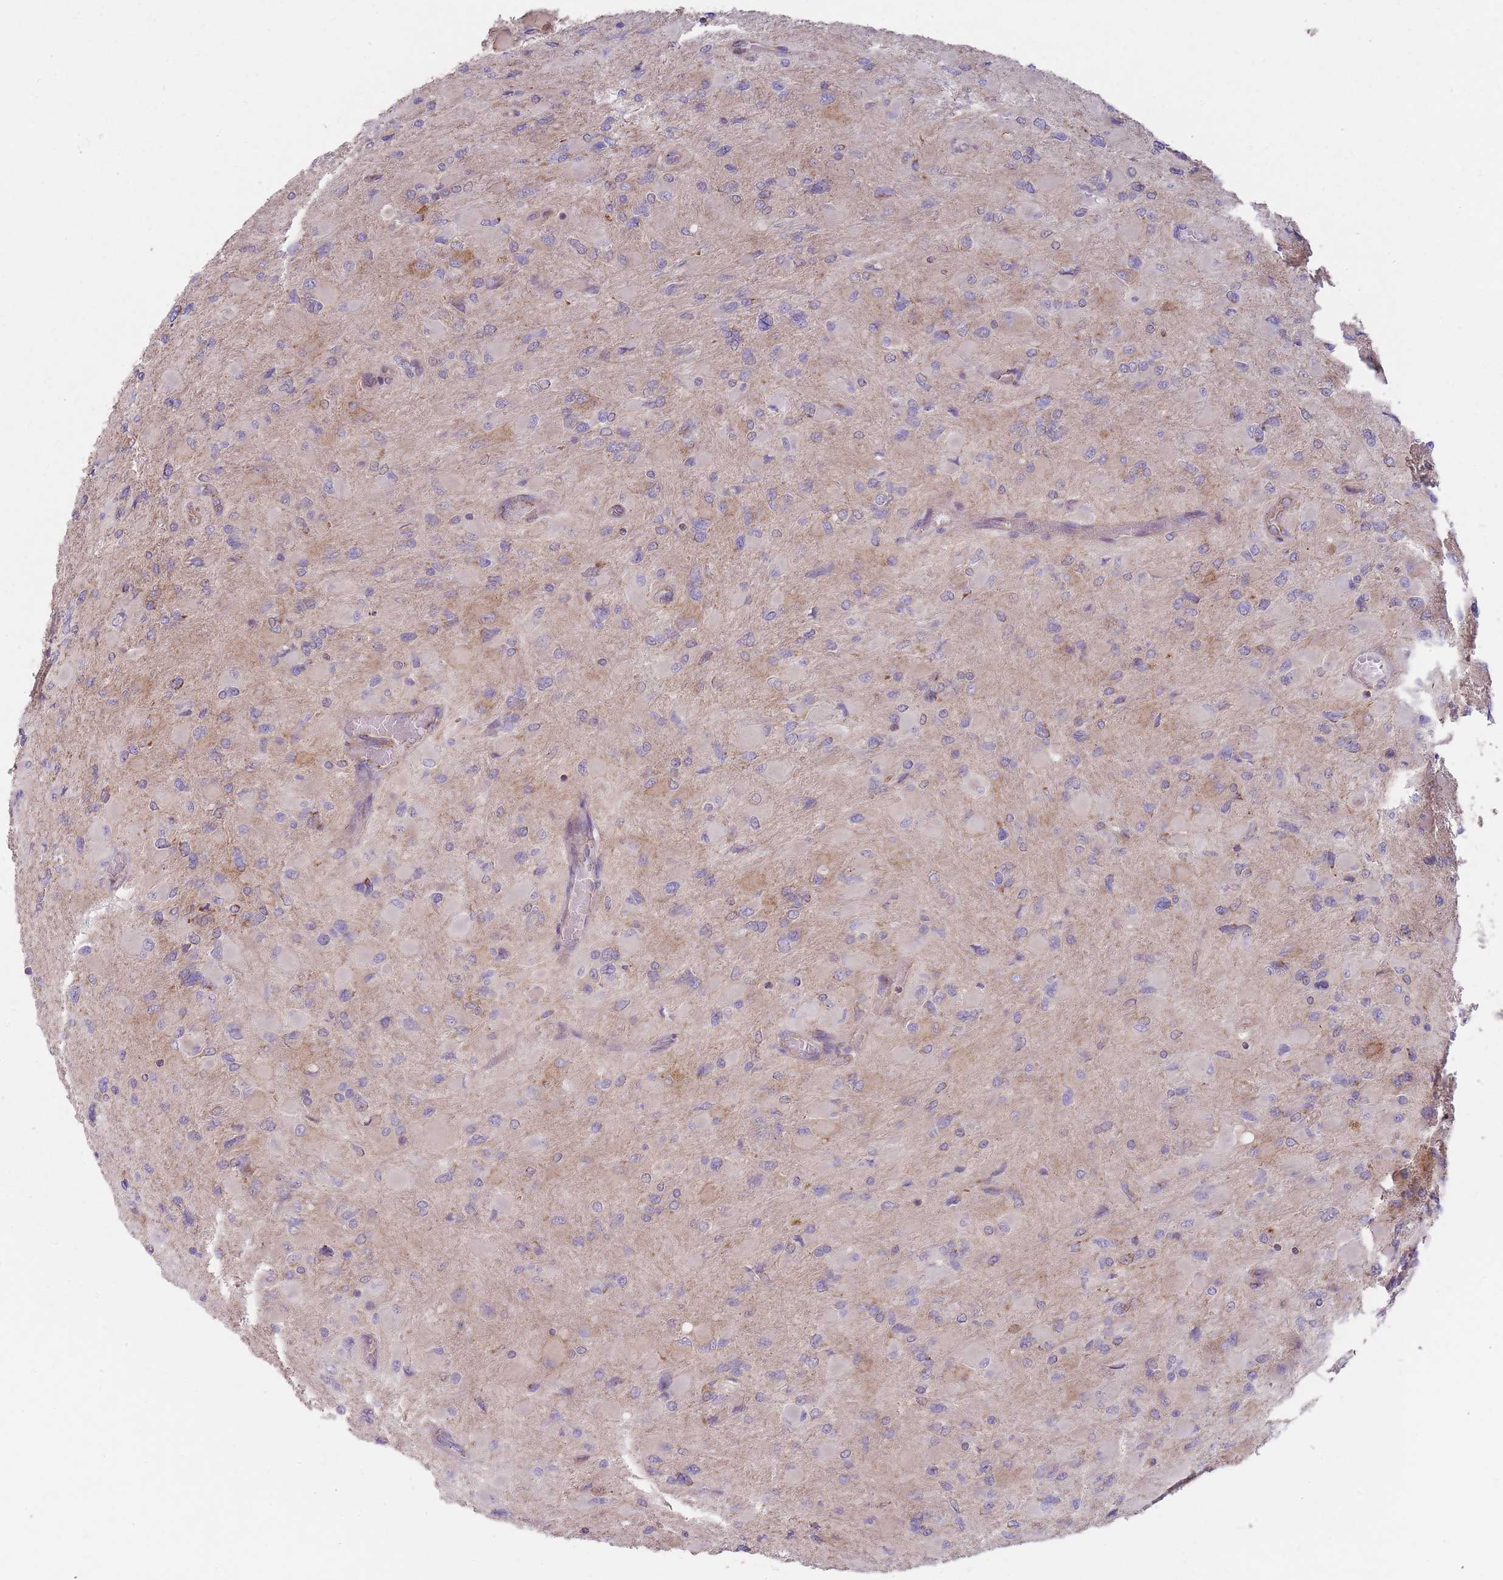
{"staining": {"intensity": "negative", "quantity": "none", "location": "none"}, "tissue": "glioma", "cell_type": "Tumor cells", "image_type": "cancer", "snomed": [{"axis": "morphology", "description": "Glioma, malignant, High grade"}, {"axis": "topography", "description": "Cerebral cortex"}], "caption": "IHC image of glioma stained for a protein (brown), which exhibits no staining in tumor cells.", "gene": "NDUFA9", "patient": {"sex": "female", "age": 36}}